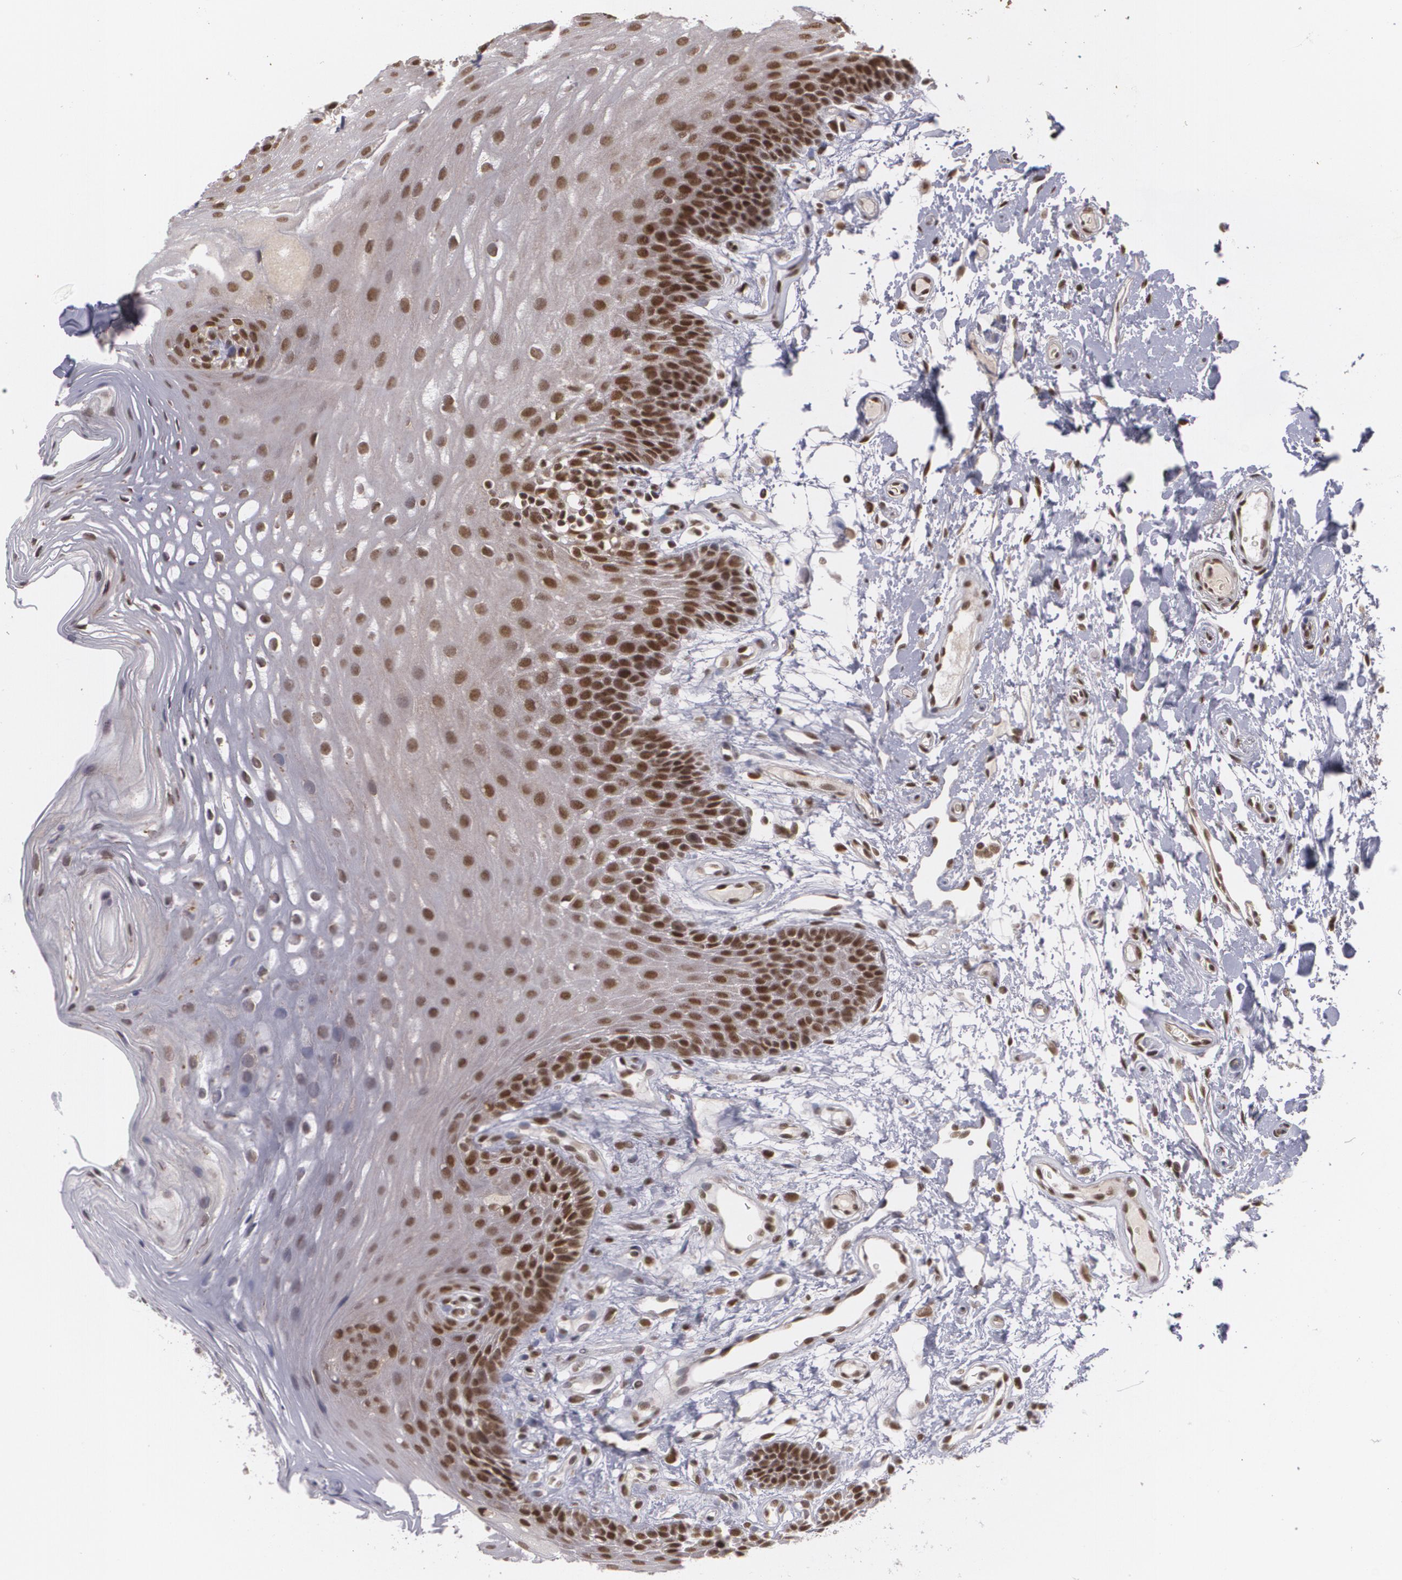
{"staining": {"intensity": "strong", "quantity": ">75%", "location": "nuclear"}, "tissue": "oral mucosa", "cell_type": "Squamous epithelial cells", "image_type": "normal", "snomed": [{"axis": "morphology", "description": "Normal tissue, NOS"}, {"axis": "topography", "description": "Oral tissue"}], "caption": "The histopathology image reveals a brown stain indicating the presence of a protein in the nuclear of squamous epithelial cells in oral mucosa.", "gene": "RXRB", "patient": {"sex": "male", "age": 62}}